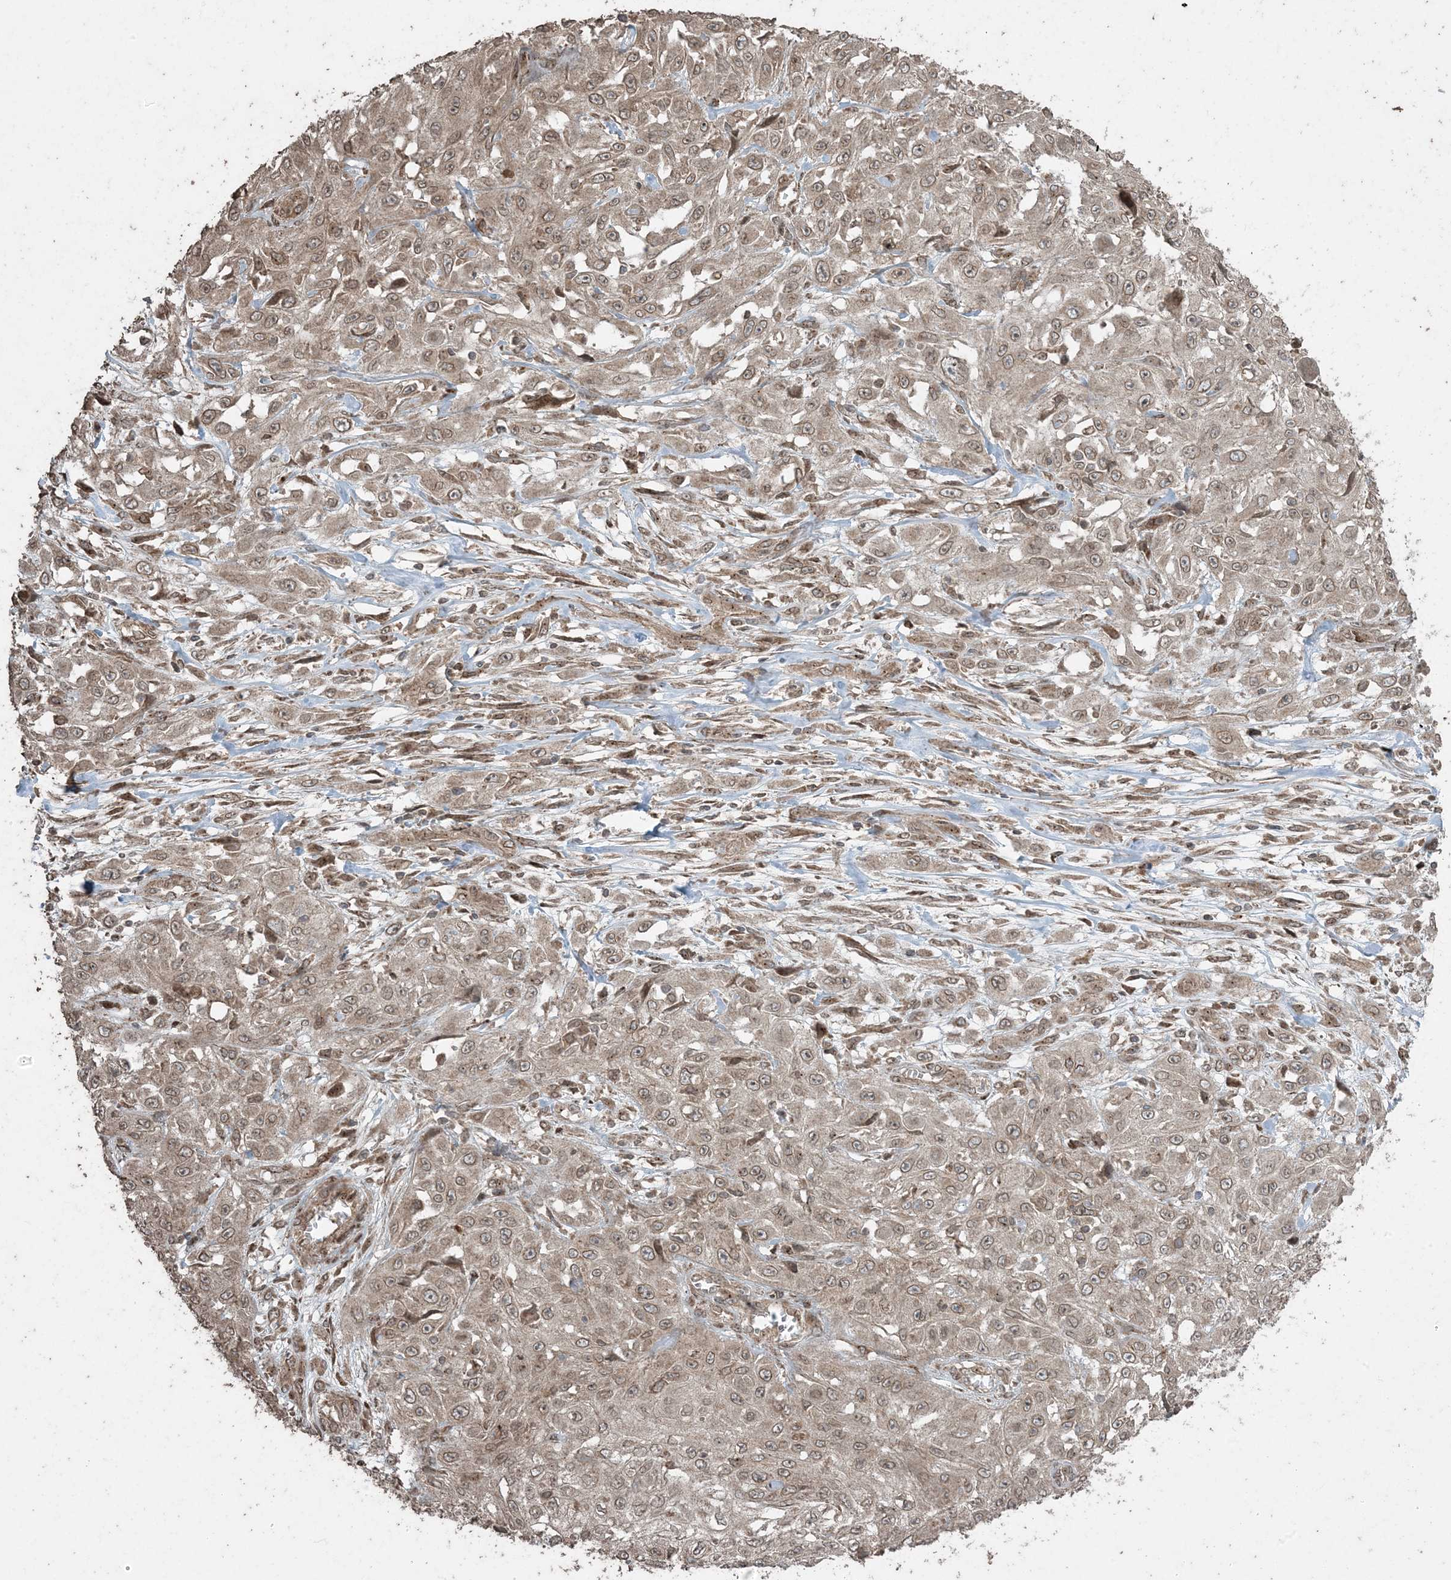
{"staining": {"intensity": "moderate", "quantity": ">75%", "location": "cytoplasmic/membranous,nuclear"}, "tissue": "skin cancer", "cell_type": "Tumor cells", "image_type": "cancer", "snomed": [{"axis": "morphology", "description": "Squamous cell carcinoma, NOS"}, {"axis": "morphology", "description": "Squamous cell carcinoma, metastatic, NOS"}, {"axis": "topography", "description": "Skin"}, {"axis": "topography", "description": "Lymph node"}], "caption": "This is a micrograph of immunohistochemistry staining of skin cancer (metastatic squamous cell carcinoma), which shows moderate expression in the cytoplasmic/membranous and nuclear of tumor cells.", "gene": "DDX19B", "patient": {"sex": "male", "age": 75}}